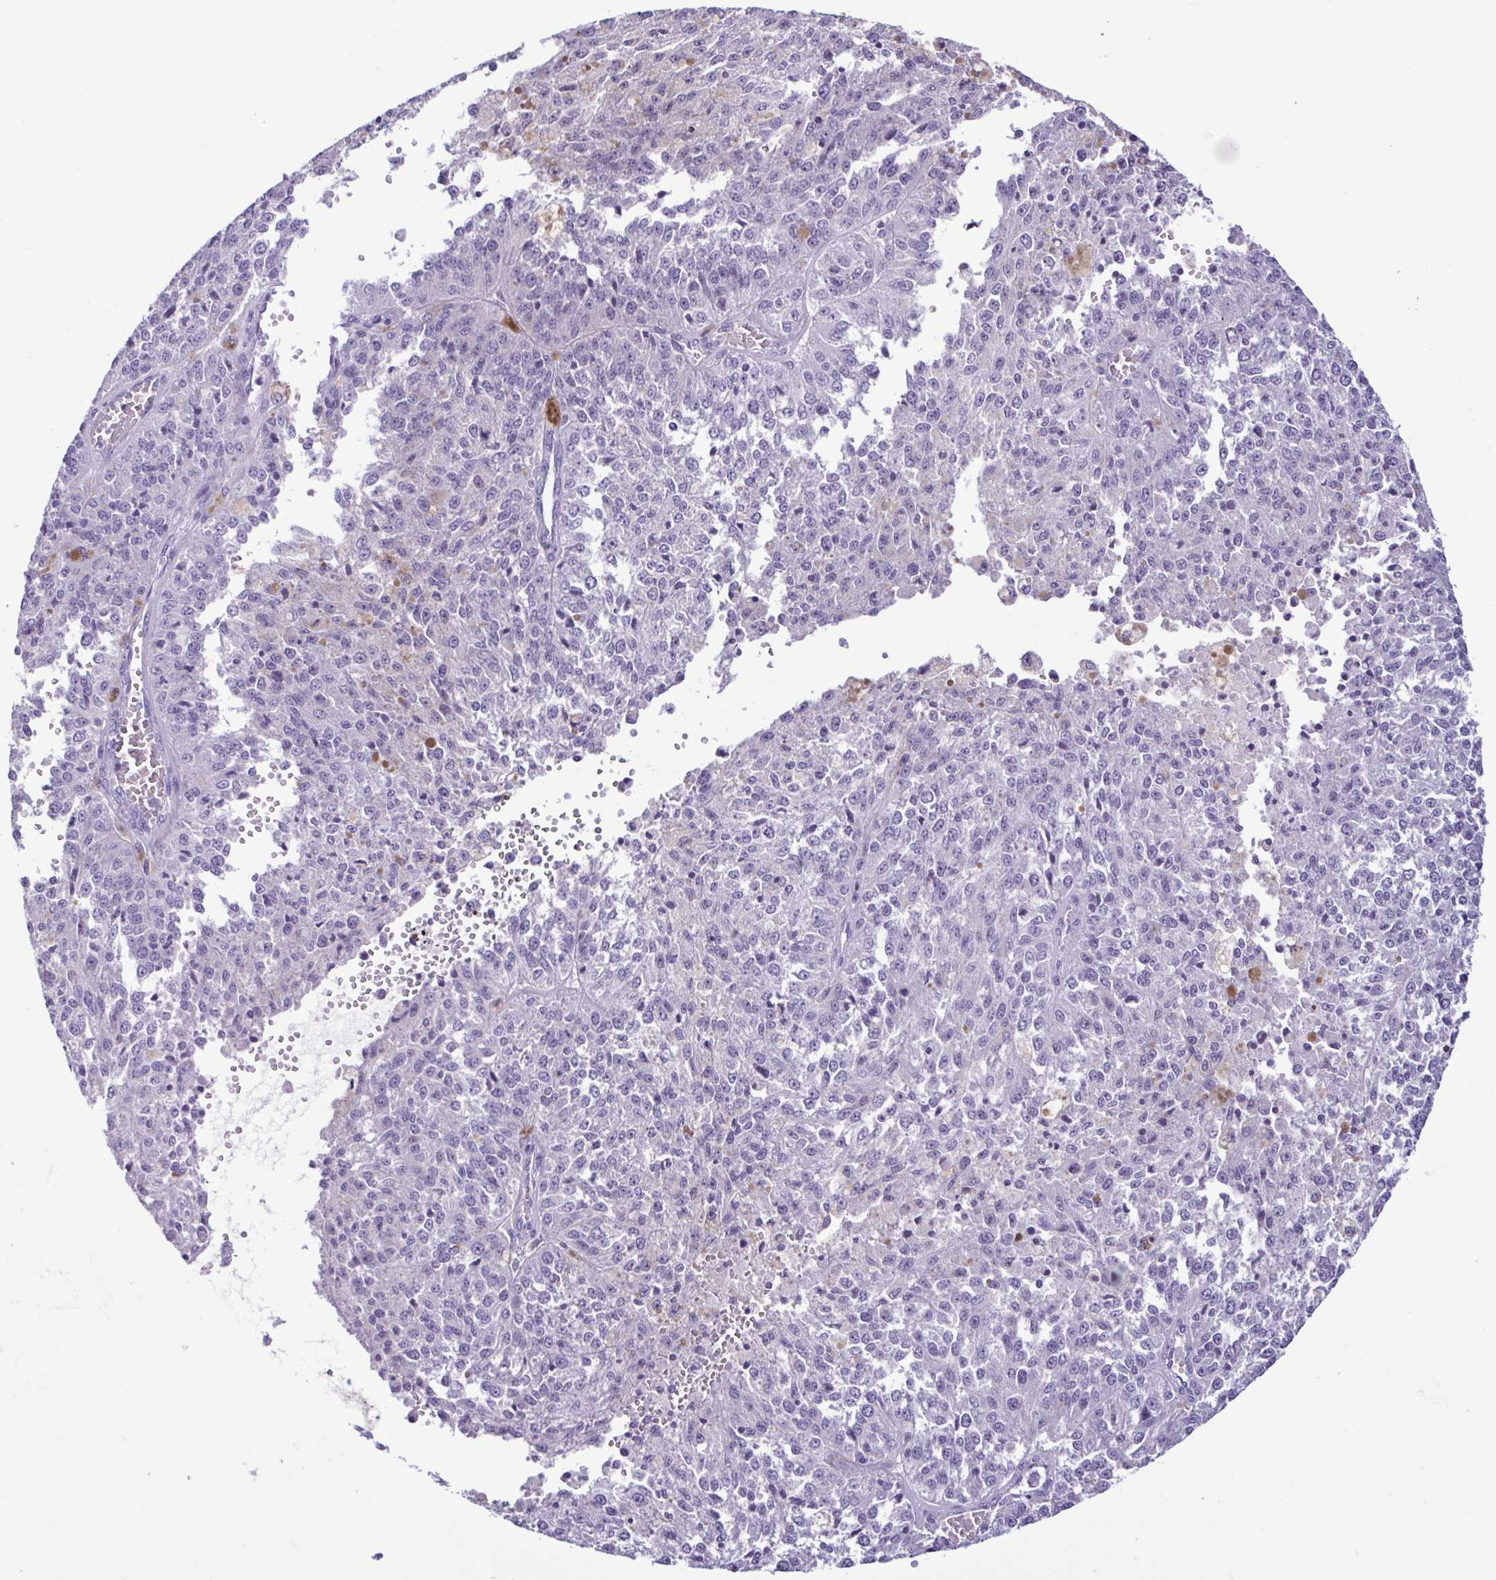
{"staining": {"intensity": "negative", "quantity": "none", "location": "none"}, "tissue": "melanoma", "cell_type": "Tumor cells", "image_type": "cancer", "snomed": [{"axis": "morphology", "description": "Malignant melanoma, Metastatic site"}, {"axis": "topography", "description": "Lymph node"}], "caption": "Immunohistochemistry (IHC) of malignant melanoma (metastatic site) reveals no staining in tumor cells.", "gene": "SPATA16", "patient": {"sex": "female", "age": 64}}